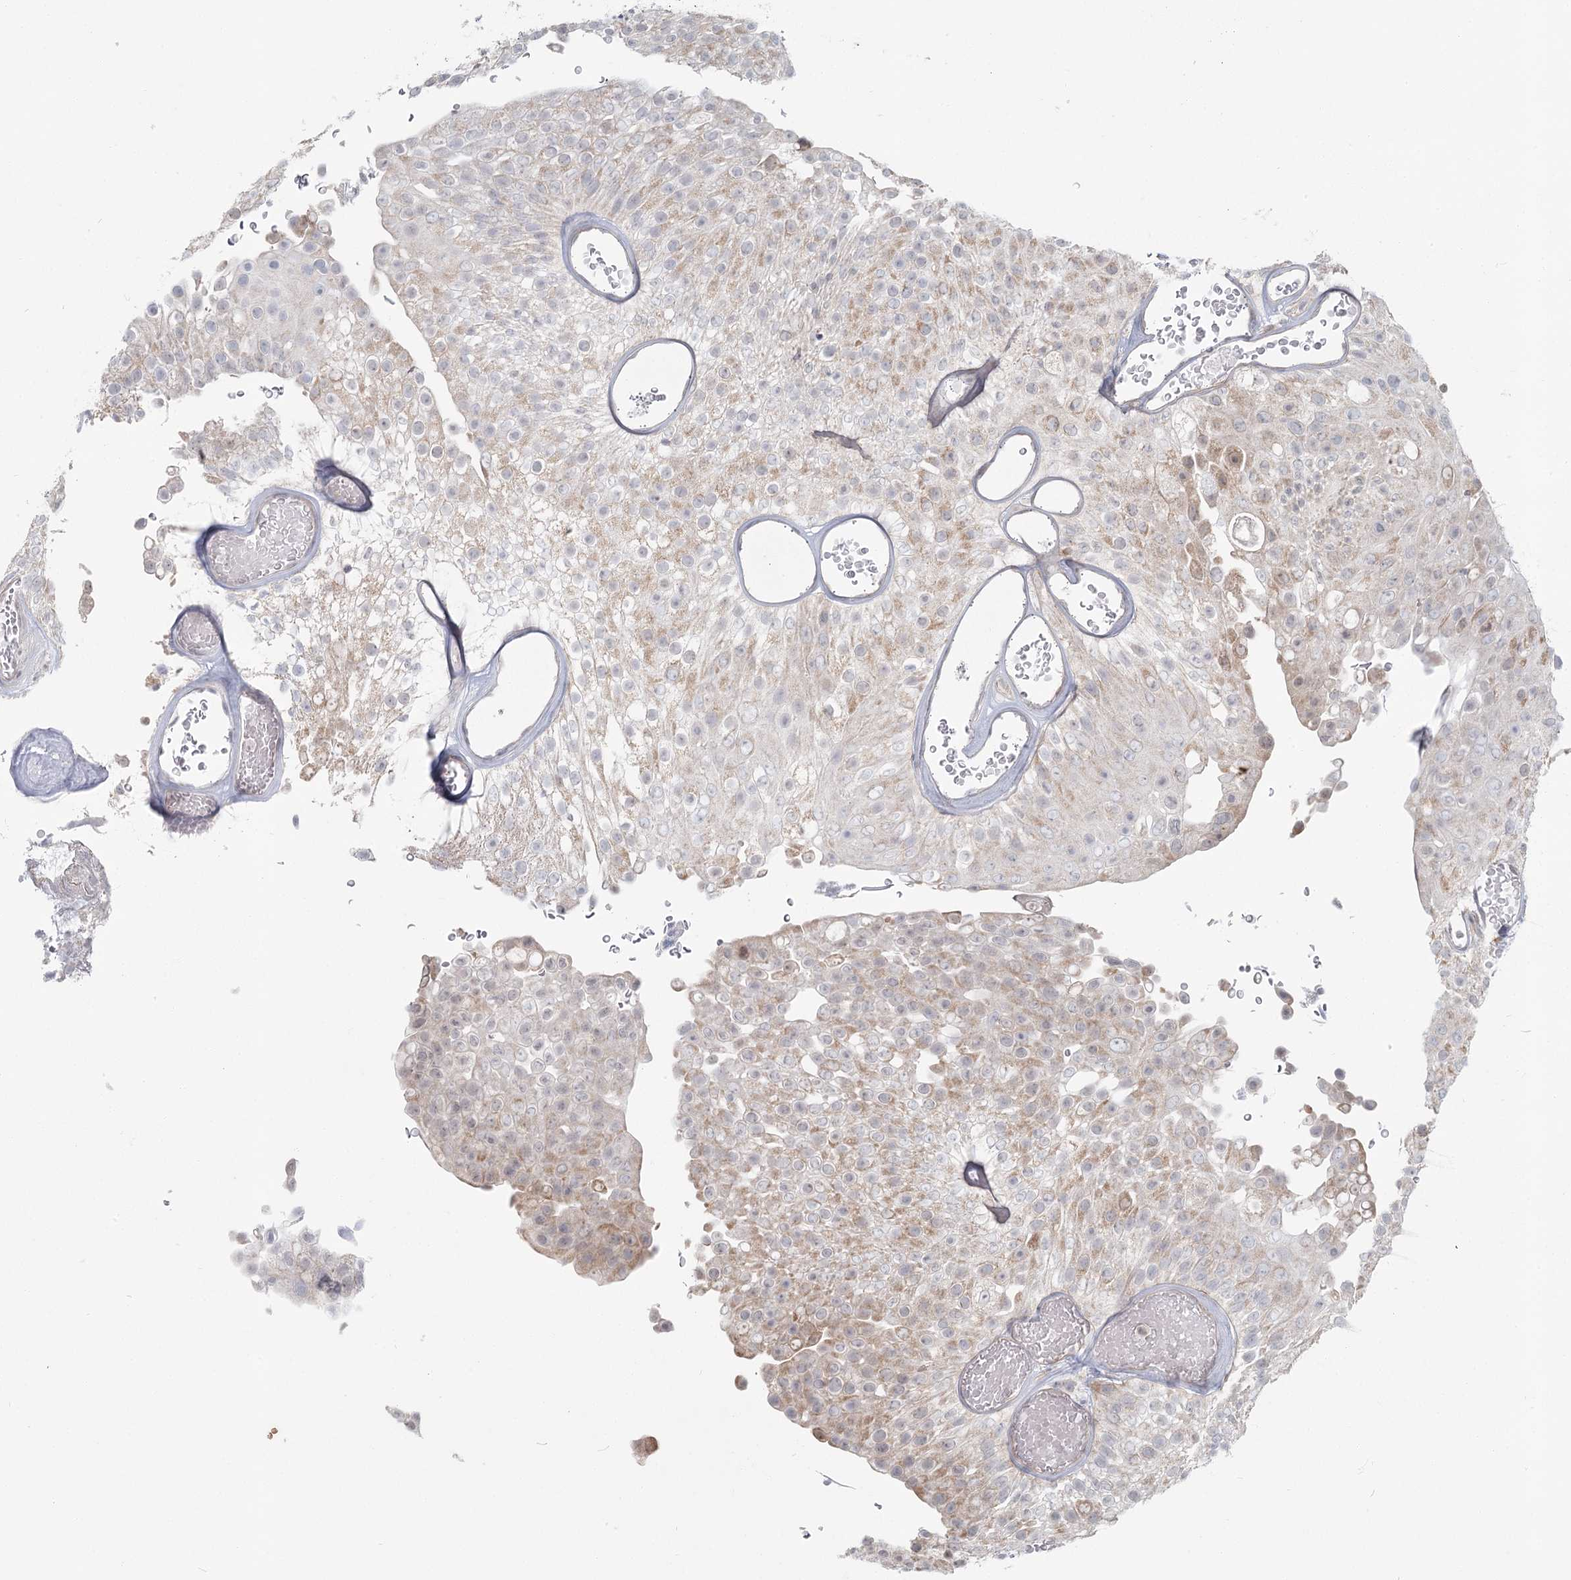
{"staining": {"intensity": "weak", "quantity": "25%-75%", "location": "cytoplasmic/membranous"}, "tissue": "urothelial cancer", "cell_type": "Tumor cells", "image_type": "cancer", "snomed": [{"axis": "morphology", "description": "Urothelial carcinoma, Low grade"}, {"axis": "topography", "description": "Urinary bladder"}], "caption": "Urothelial cancer stained with DAB (3,3'-diaminobenzidine) immunohistochemistry (IHC) demonstrates low levels of weak cytoplasmic/membranous expression in approximately 25%-75% of tumor cells.", "gene": "THNSL1", "patient": {"sex": "male", "age": 78}}